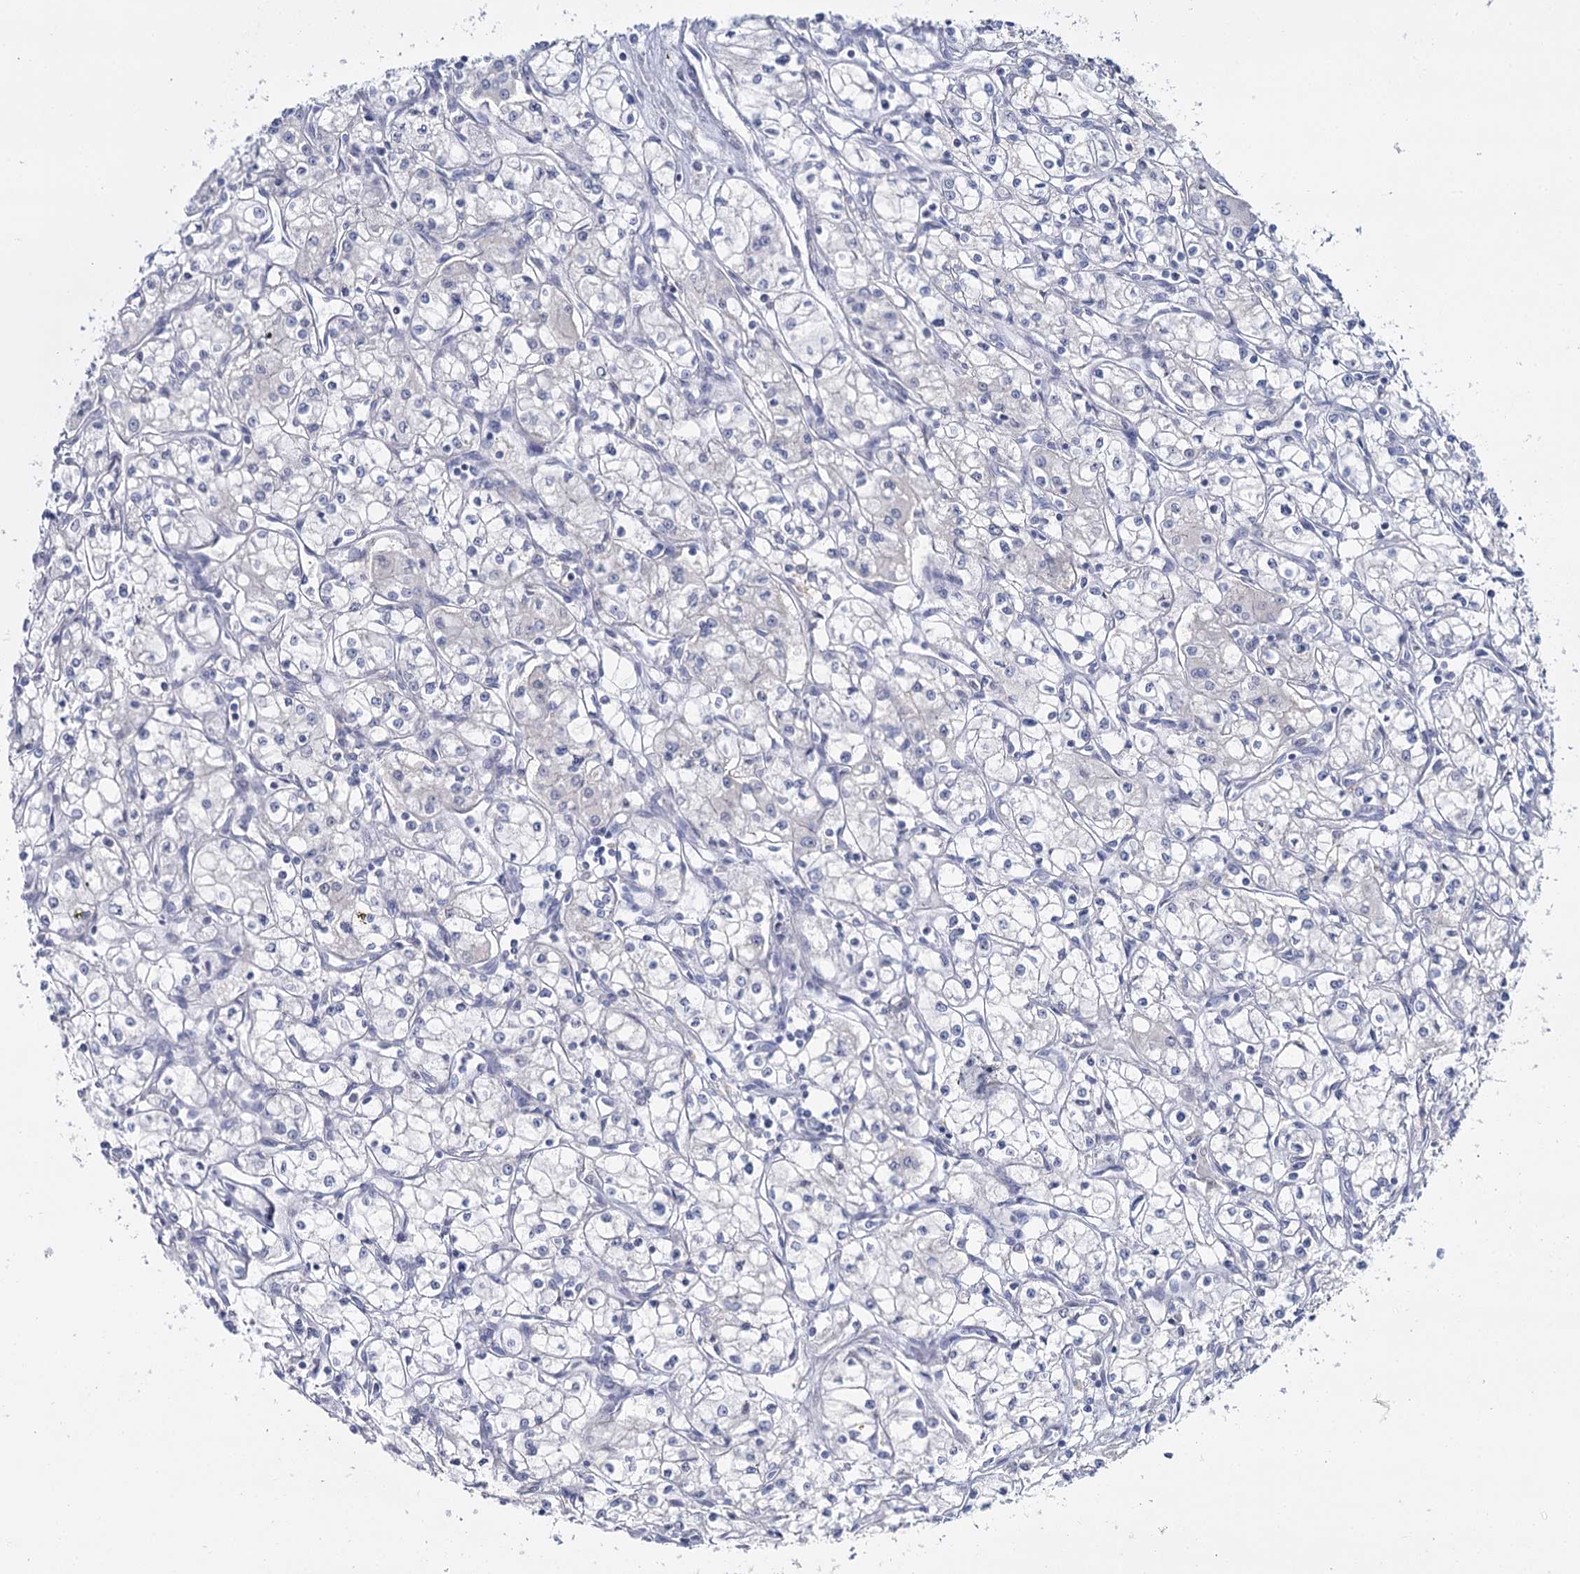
{"staining": {"intensity": "negative", "quantity": "none", "location": "none"}, "tissue": "renal cancer", "cell_type": "Tumor cells", "image_type": "cancer", "snomed": [{"axis": "morphology", "description": "Adenocarcinoma, NOS"}, {"axis": "topography", "description": "Kidney"}], "caption": "A high-resolution micrograph shows immunohistochemistry staining of renal cancer (adenocarcinoma), which reveals no significant expression in tumor cells.", "gene": "IGSF3", "patient": {"sex": "male", "age": 59}}